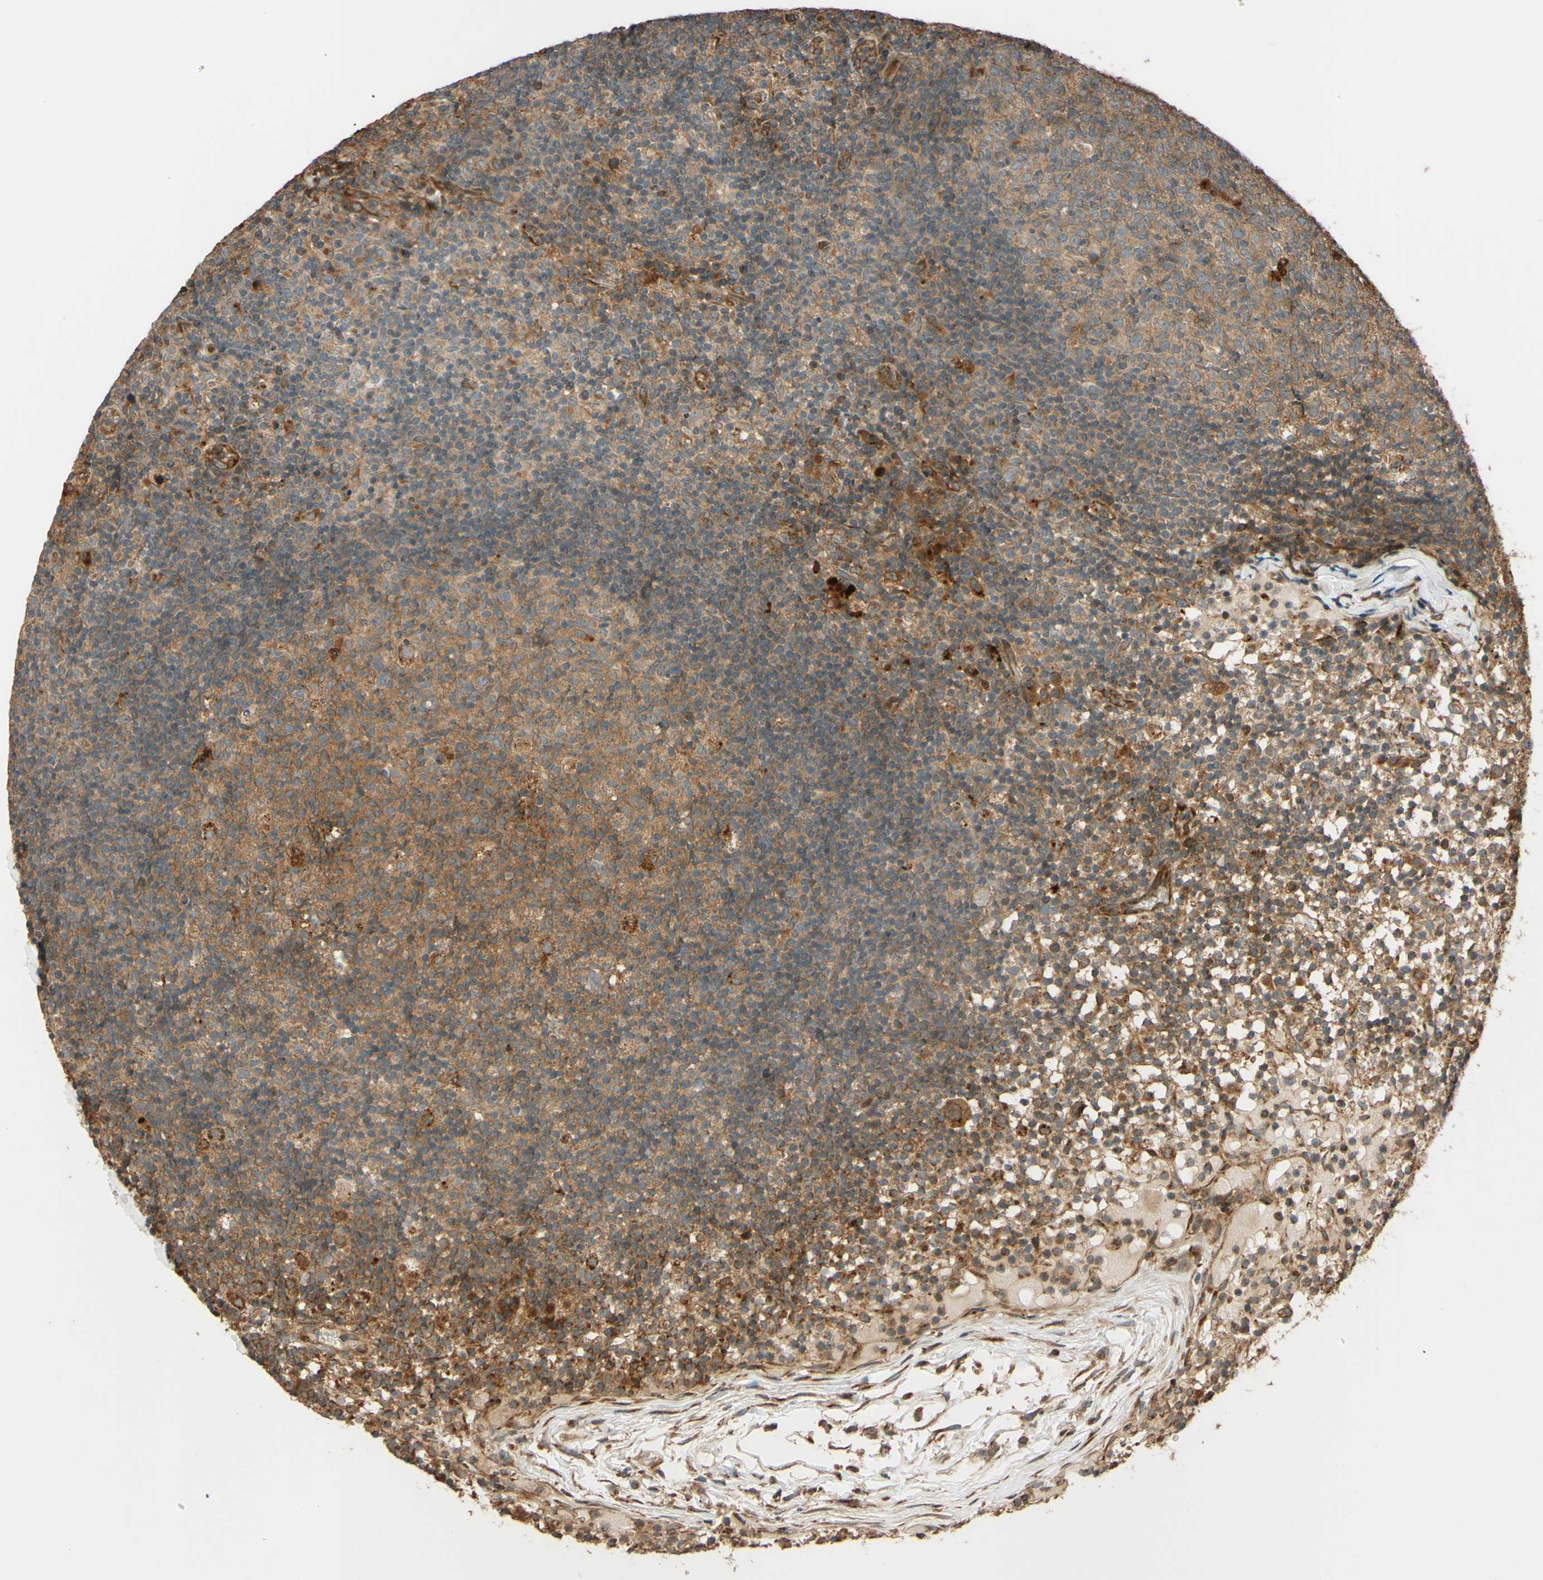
{"staining": {"intensity": "moderate", "quantity": ">75%", "location": "cytoplasmic/membranous"}, "tissue": "lymph node", "cell_type": "Germinal center cells", "image_type": "normal", "snomed": [{"axis": "morphology", "description": "Normal tissue, NOS"}, {"axis": "morphology", "description": "Inflammation, NOS"}, {"axis": "topography", "description": "Lymph node"}], "caption": "Moderate cytoplasmic/membranous protein positivity is identified in approximately >75% of germinal center cells in lymph node.", "gene": "RNF19A", "patient": {"sex": "male", "age": 55}}